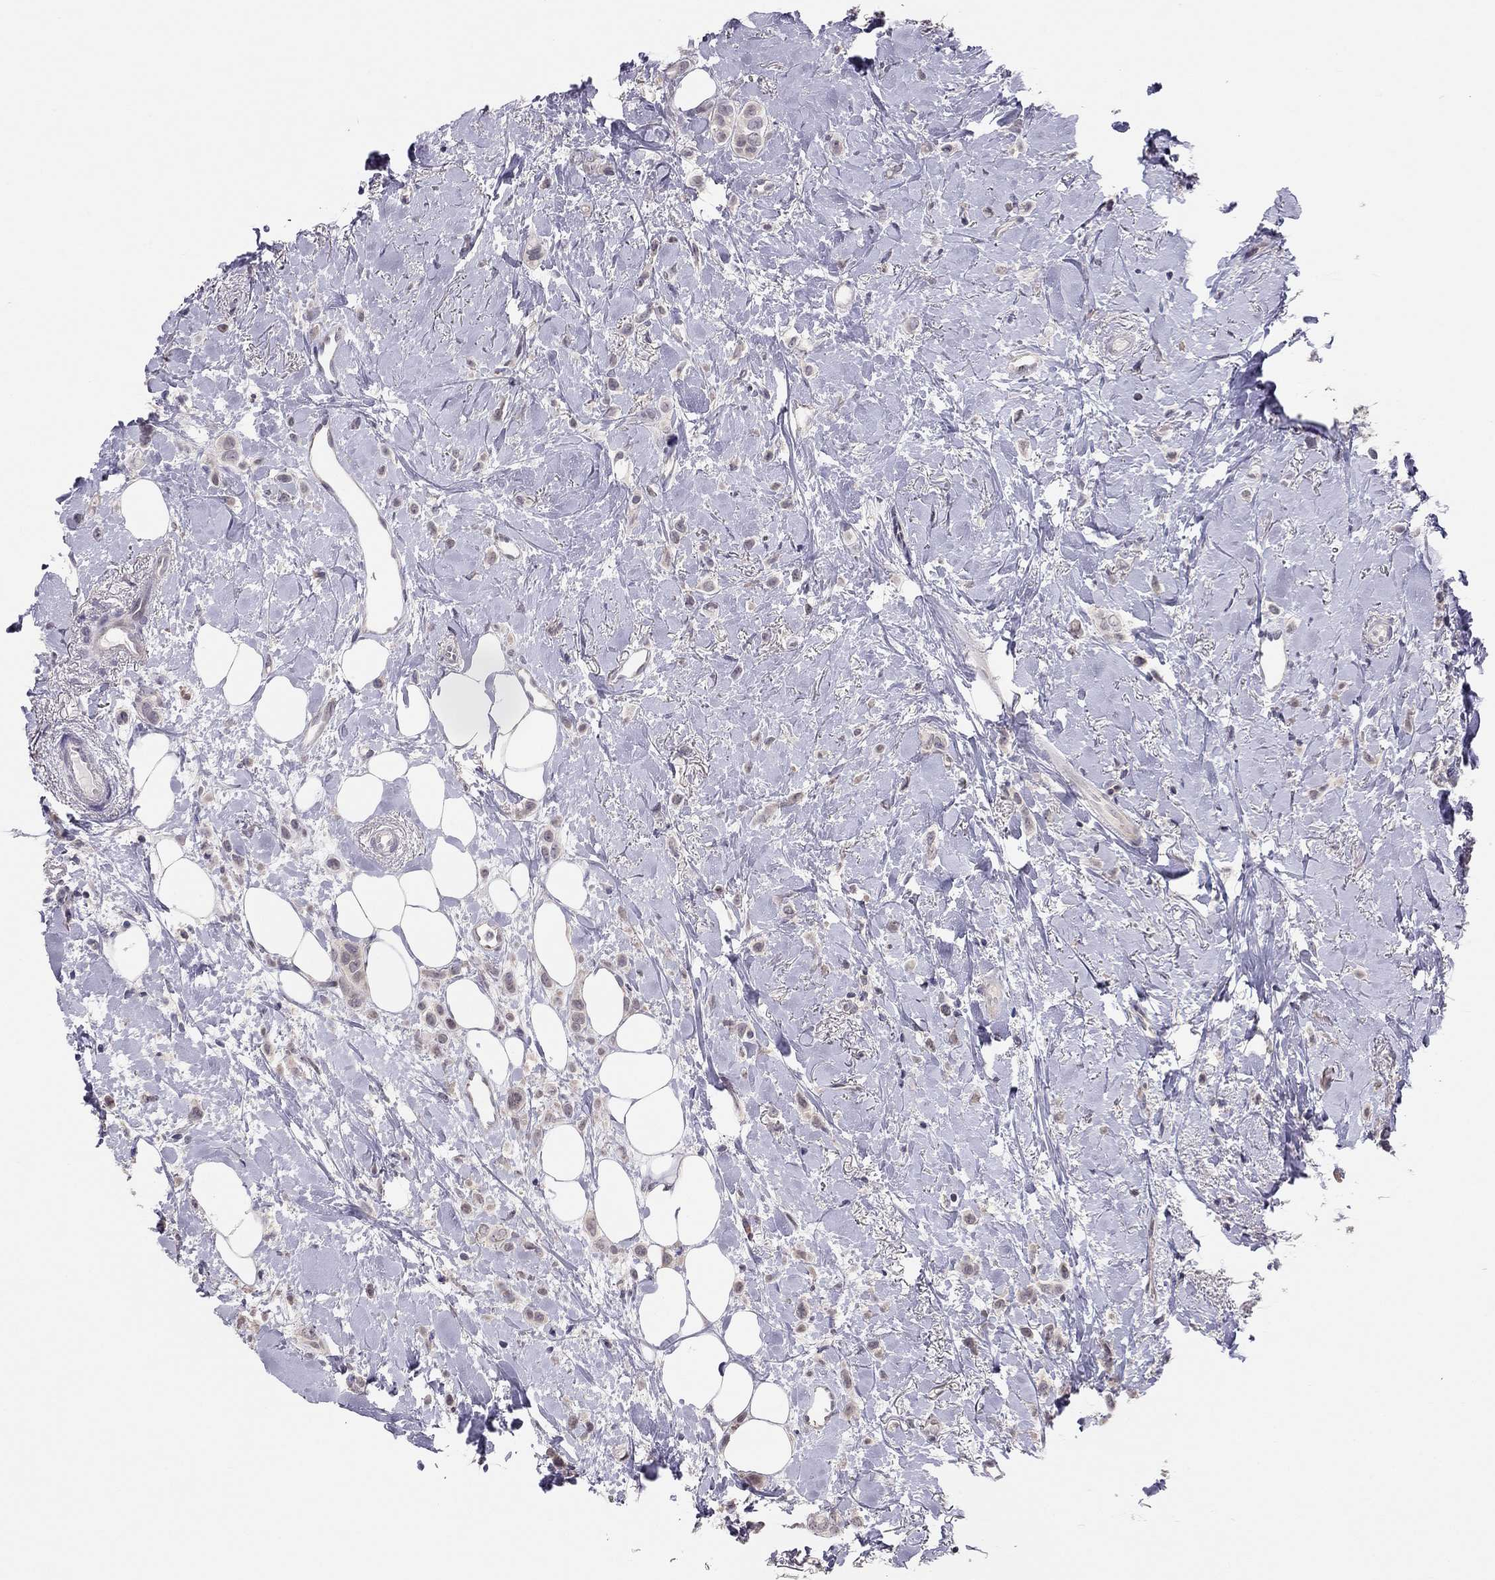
{"staining": {"intensity": "moderate", "quantity": "<25%", "location": "cytoplasmic/membranous"}, "tissue": "breast cancer", "cell_type": "Tumor cells", "image_type": "cancer", "snomed": [{"axis": "morphology", "description": "Lobular carcinoma"}, {"axis": "topography", "description": "Breast"}], "caption": "About <25% of tumor cells in breast lobular carcinoma show moderate cytoplasmic/membranous protein expression as visualized by brown immunohistochemical staining.", "gene": "HSF2BP", "patient": {"sex": "female", "age": 66}}